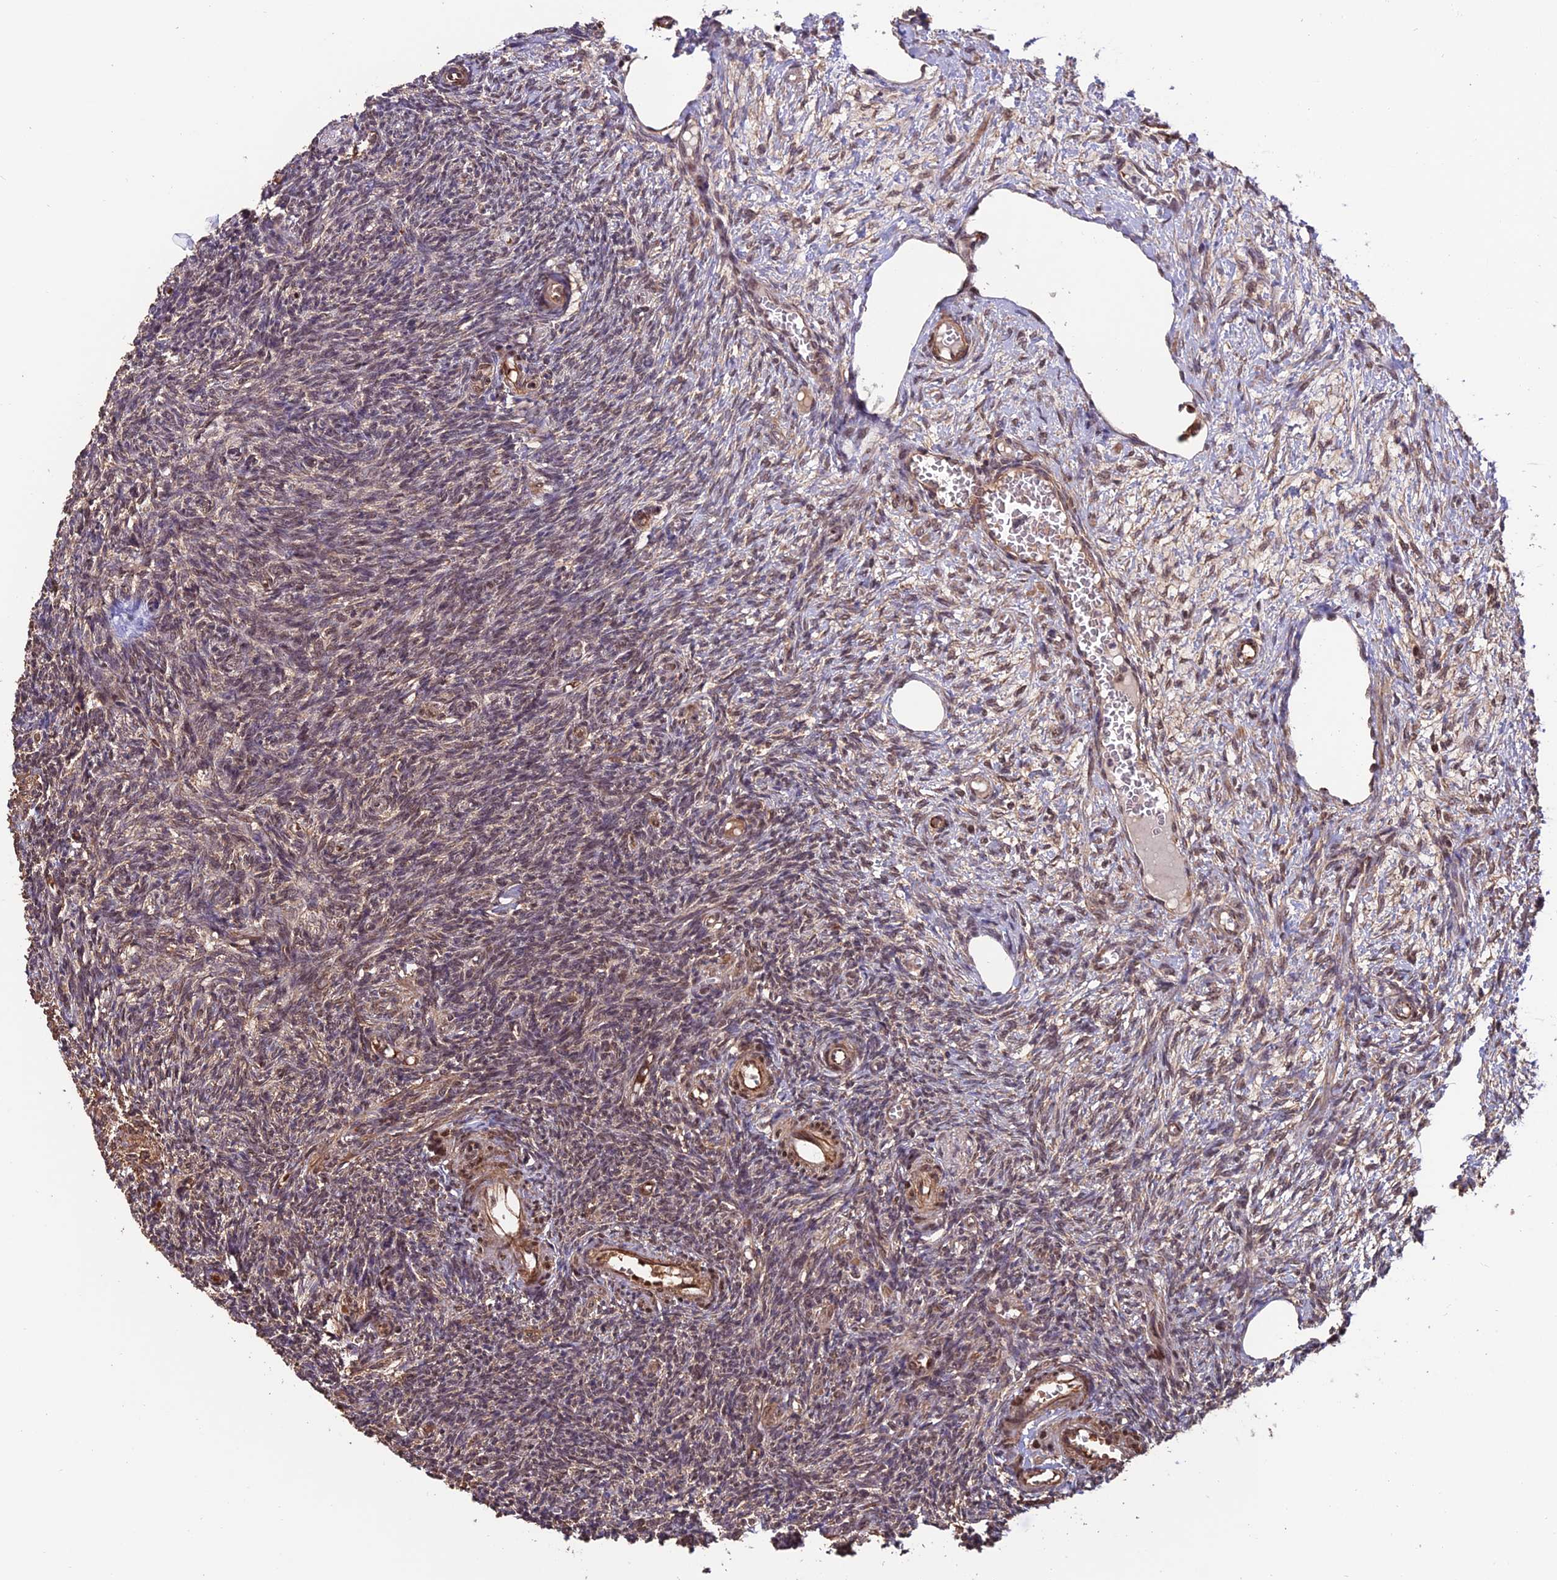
{"staining": {"intensity": "moderate", "quantity": "<25%", "location": "cytoplasmic/membranous,nuclear"}, "tissue": "ovary", "cell_type": "Ovarian stroma cells", "image_type": "normal", "snomed": [{"axis": "morphology", "description": "Normal tissue, NOS"}, {"axis": "topography", "description": "Ovary"}], "caption": "Immunohistochemical staining of benign ovary demonstrates <25% levels of moderate cytoplasmic/membranous,nuclear protein expression in about <25% of ovarian stroma cells.", "gene": "CABIN1", "patient": {"sex": "female", "age": 27}}